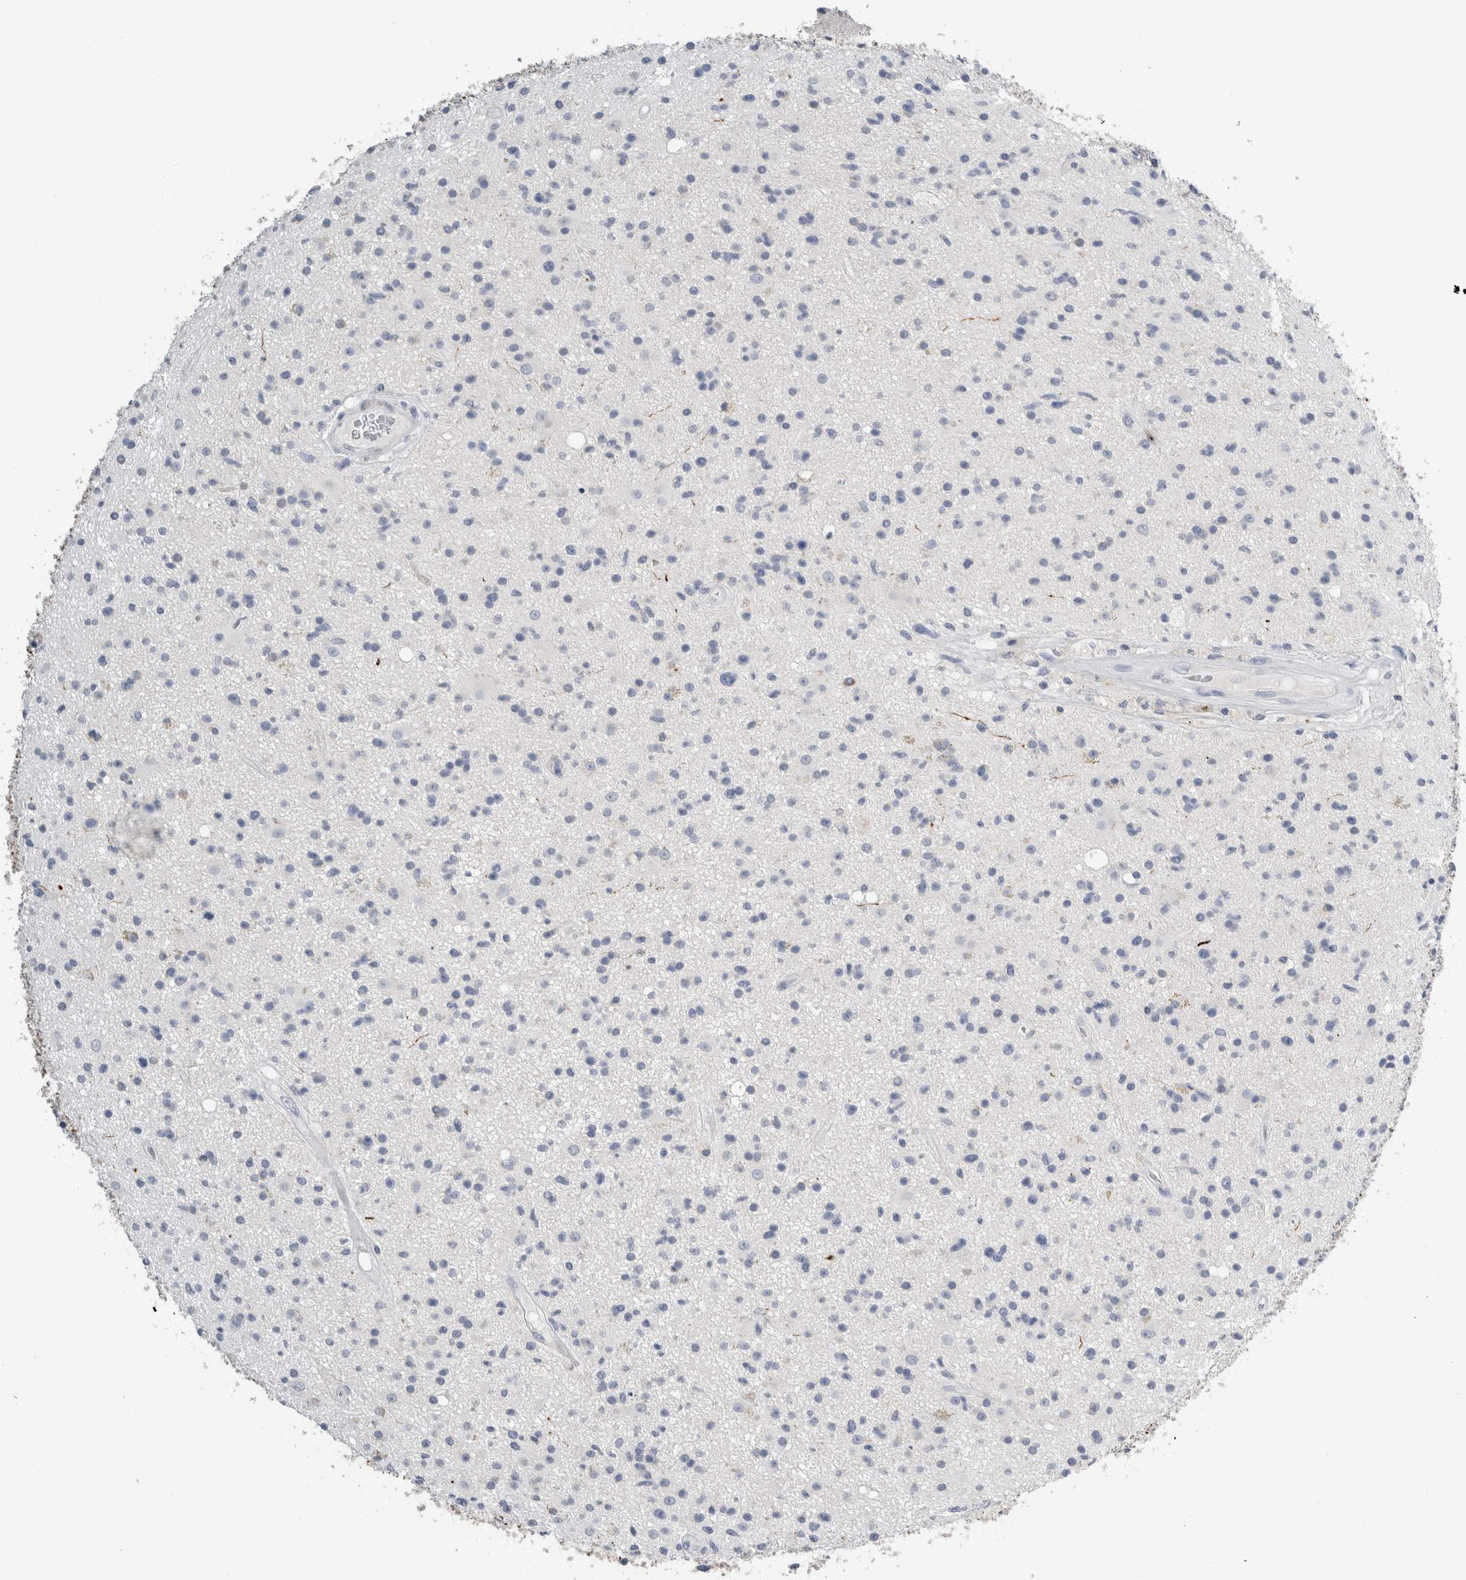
{"staining": {"intensity": "negative", "quantity": "none", "location": "none"}, "tissue": "glioma", "cell_type": "Tumor cells", "image_type": "cancer", "snomed": [{"axis": "morphology", "description": "Glioma, malignant, High grade"}, {"axis": "topography", "description": "Brain"}], "caption": "Immunohistochemistry (IHC) micrograph of neoplastic tissue: human glioma stained with DAB exhibits no significant protein staining in tumor cells.", "gene": "NEFM", "patient": {"sex": "male", "age": 33}}